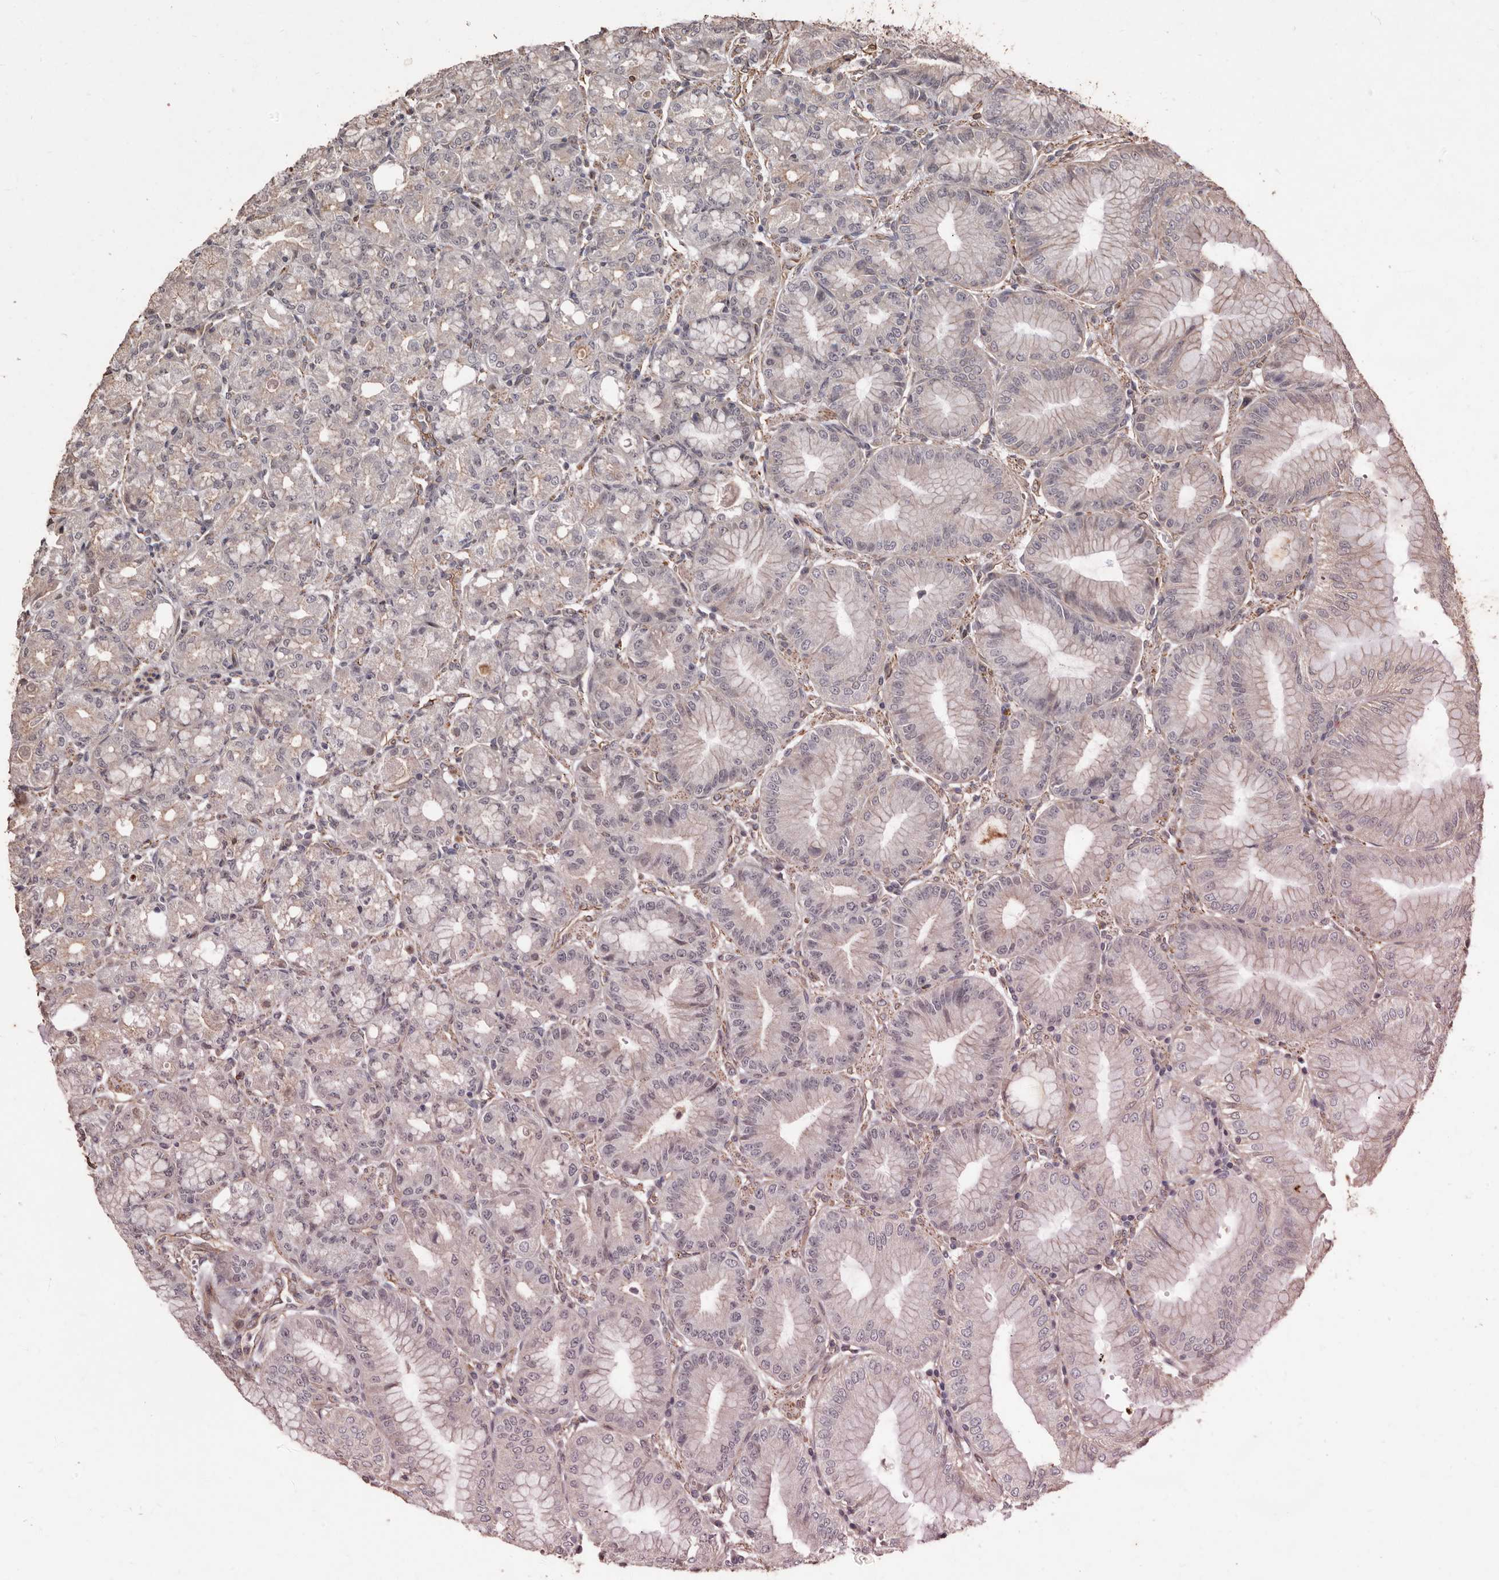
{"staining": {"intensity": "weak", "quantity": "<25%", "location": "cytoplasmic/membranous,nuclear"}, "tissue": "stomach", "cell_type": "Glandular cells", "image_type": "normal", "snomed": [{"axis": "morphology", "description": "Normal tissue, NOS"}, {"axis": "topography", "description": "Stomach, lower"}], "caption": "IHC histopathology image of normal stomach: stomach stained with DAB (3,3'-diaminobenzidine) demonstrates no significant protein expression in glandular cells. (DAB immunohistochemistry, high magnification).", "gene": "BRAT1", "patient": {"sex": "male", "age": 71}}